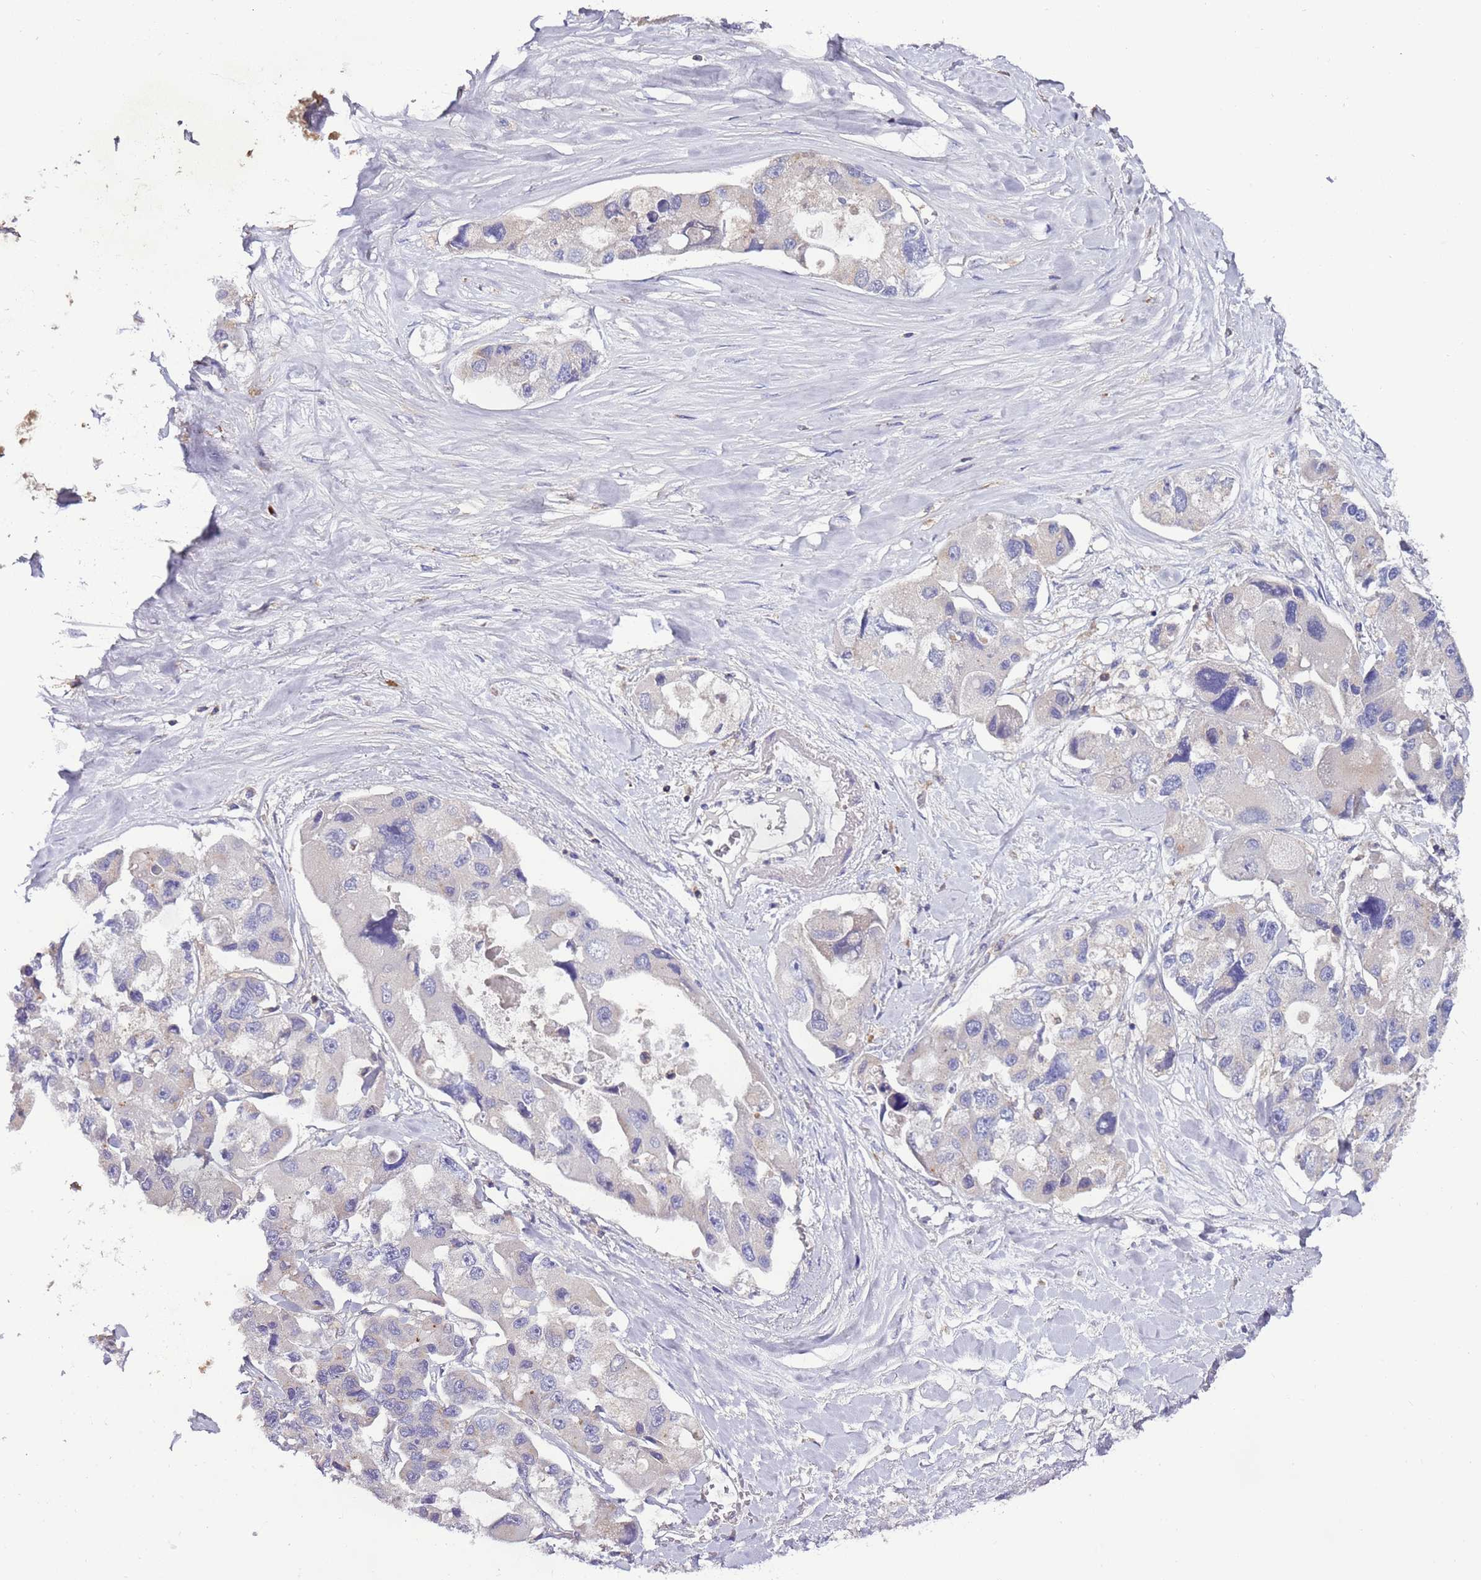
{"staining": {"intensity": "negative", "quantity": "none", "location": "none"}, "tissue": "lung cancer", "cell_type": "Tumor cells", "image_type": "cancer", "snomed": [{"axis": "morphology", "description": "Adenocarcinoma, NOS"}, {"axis": "topography", "description": "Lung"}], "caption": "Immunohistochemistry (IHC) photomicrograph of human lung adenocarcinoma stained for a protein (brown), which shows no expression in tumor cells.", "gene": "IGIP", "patient": {"sex": "female", "age": 54}}